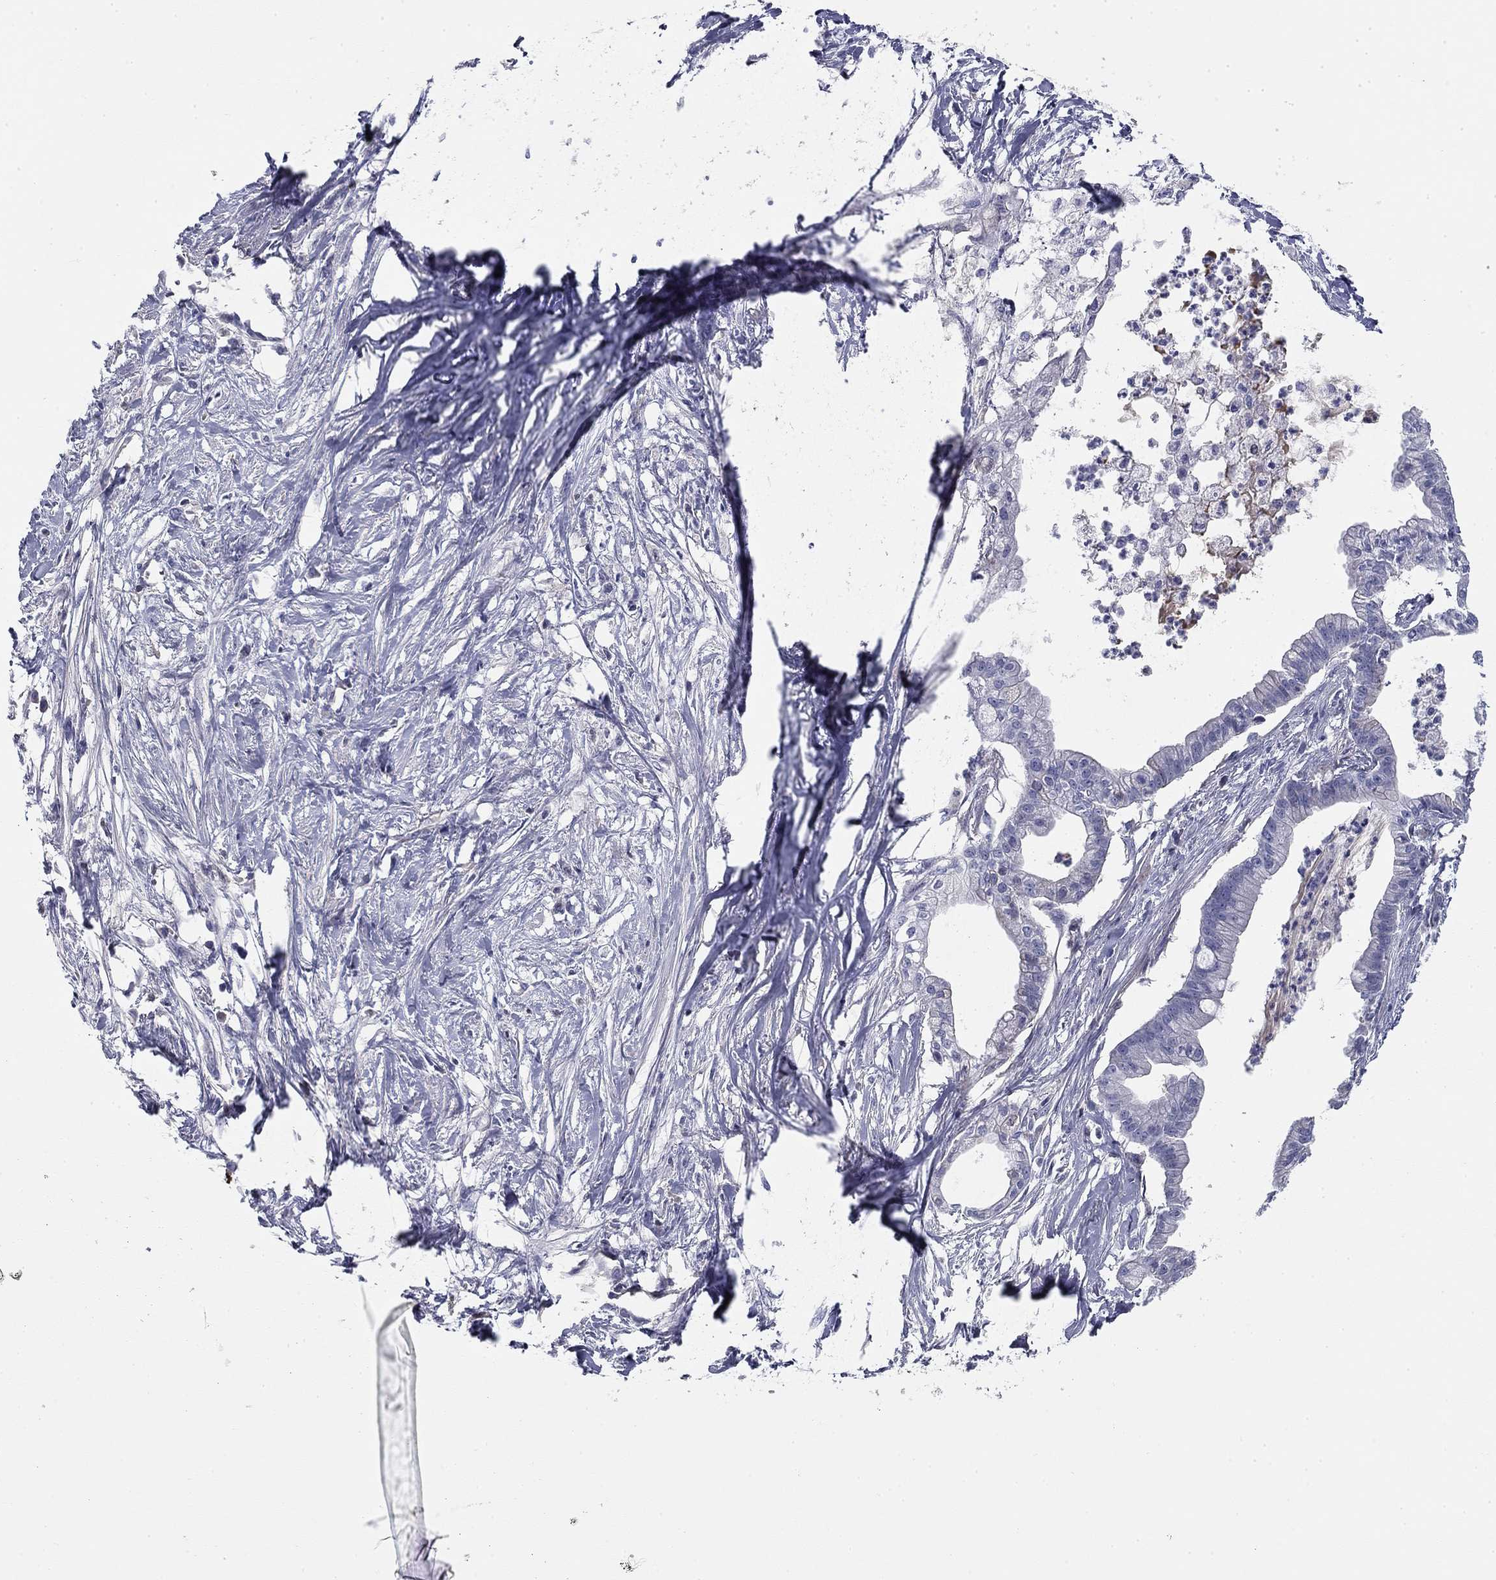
{"staining": {"intensity": "negative", "quantity": "none", "location": "none"}, "tissue": "pancreatic cancer", "cell_type": "Tumor cells", "image_type": "cancer", "snomed": [{"axis": "morphology", "description": "Normal tissue, NOS"}, {"axis": "morphology", "description": "Adenocarcinoma, NOS"}, {"axis": "topography", "description": "Pancreas"}], "caption": "A photomicrograph of pancreatic cancer stained for a protein shows no brown staining in tumor cells.", "gene": "CPLX4", "patient": {"sex": "female", "age": 58}}